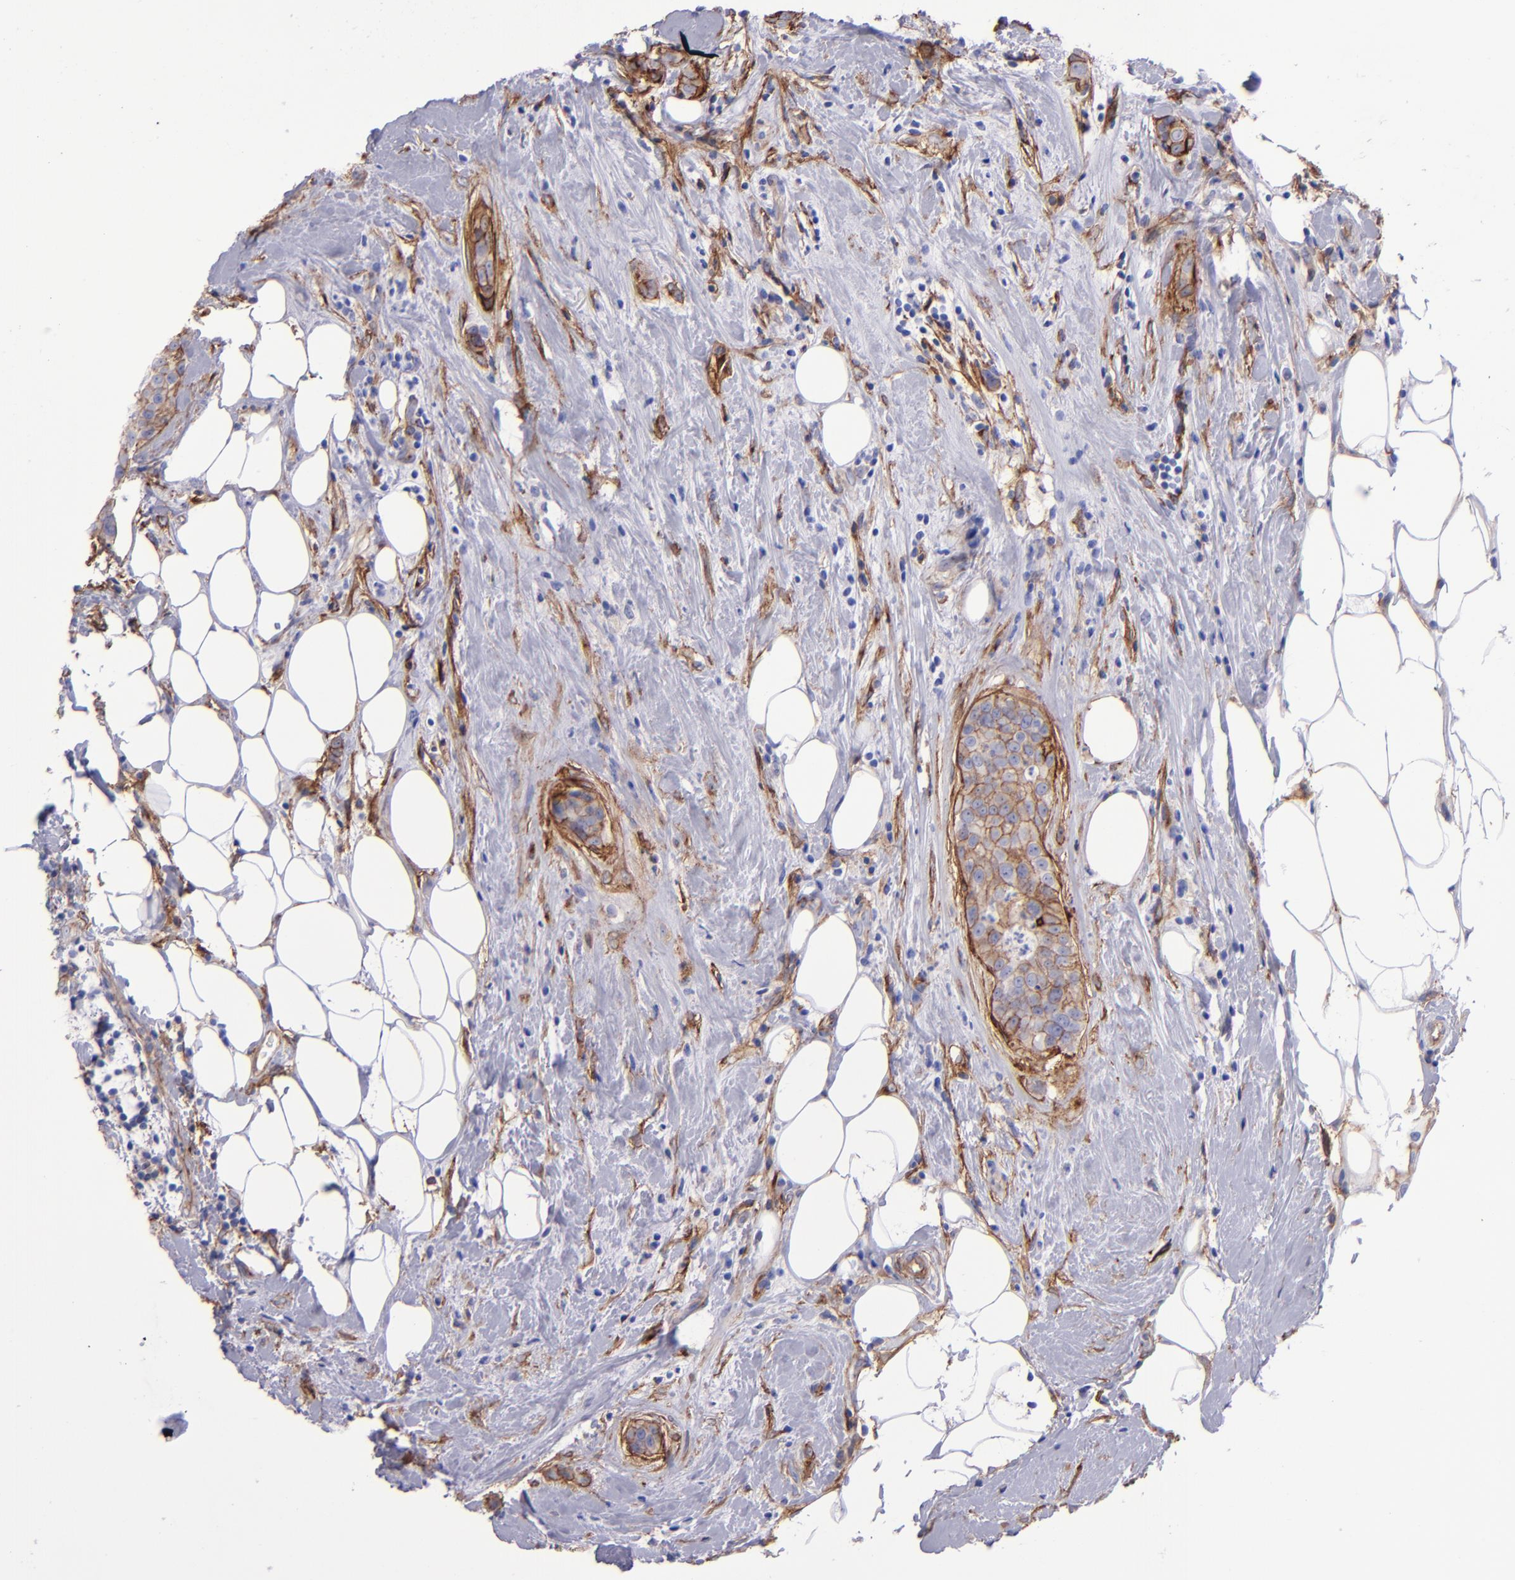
{"staining": {"intensity": "moderate", "quantity": "25%-75%", "location": "cytoplasmic/membranous"}, "tissue": "breast cancer", "cell_type": "Tumor cells", "image_type": "cancer", "snomed": [{"axis": "morphology", "description": "Duct carcinoma"}, {"axis": "topography", "description": "Breast"}], "caption": "Immunohistochemical staining of breast invasive ductal carcinoma demonstrates medium levels of moderate cytoplasmic/membranous staining in about 25%-75% of tumor cells.", "gene": "ITGAV", "patient": {"sex": "female", "age": 45}}